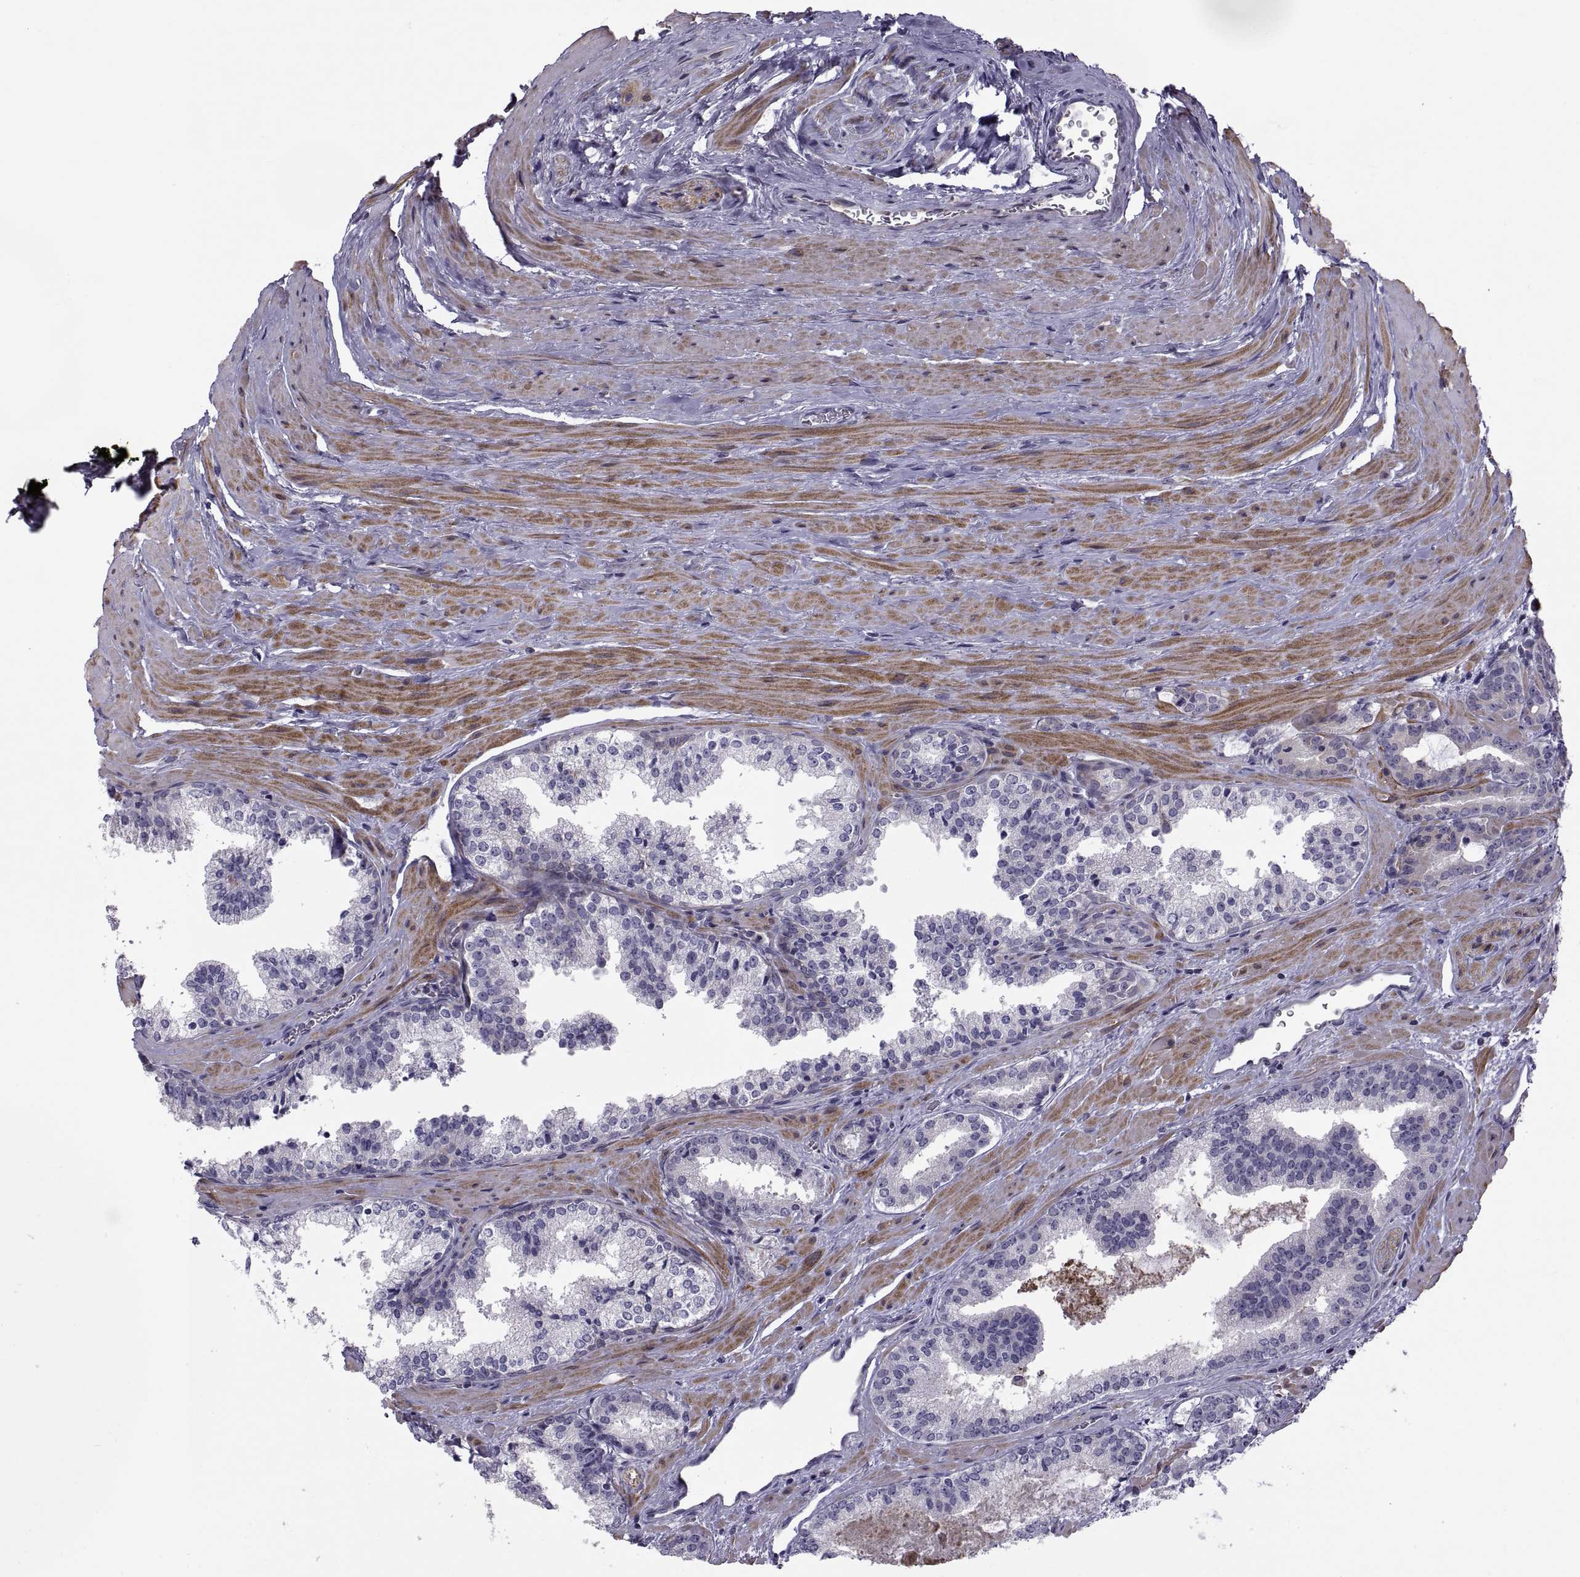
{"staining": {"intensity": "negative", "quantity": "none", "location": "none"}, "tissue": "prostate cancer", "cell_type": "Tumor cells", "image_type": "cancer", "snomed": [{"axis": "morphology", "description": "Adenocarcinoma, NOS"}, {"axis": "morphology", "description": "Adenocarcinoma, High grade"}, {"axis": "topography", "description": "Prostate"}], "caption": "Immunohistochemical staining of prostate cancer displays no significant staining in tumor cells.", "gene": "TMEM158", "patient": {"sex": "male", "age": 62}}